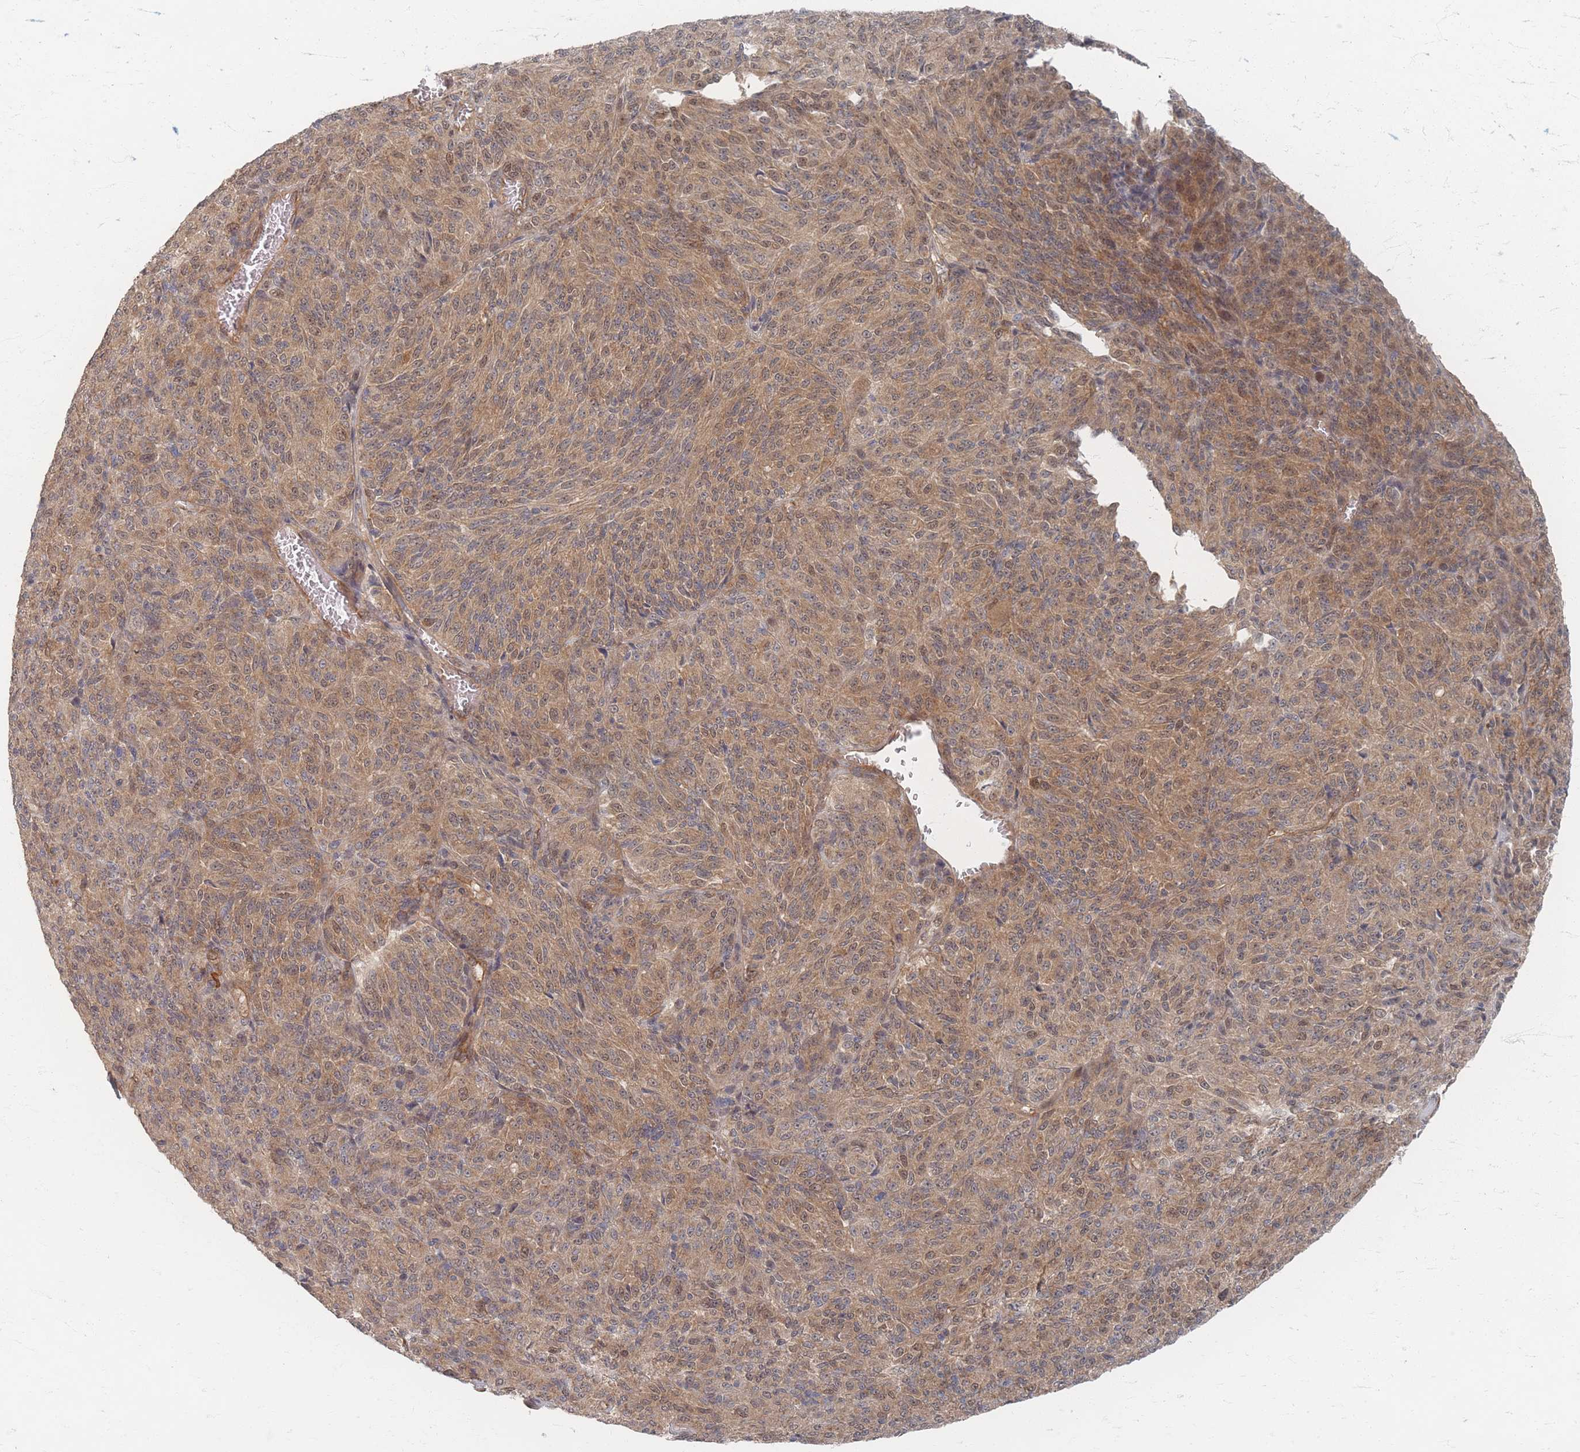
{"staining": {"intensity": "moderate", "quantity": "25%-75%", "location": "cytoplasmic/membranous,nuclear"}, "tissue": "melanoma", "cell_type": "Tumor cells", "image_type": "cancer", "snomed": [{"axis": "morphology", "description": "Malignant melanoma, Metastatic site"}, {"axis": "topography", "description": "Brain"}], "caption": "A brown stain shows moderate cytoplasmic/membranous and nuclear expression of a protein in malignant melanoma (metastatic site) tumor cells.", "gene": "PSMD9", "patient": {"sex": "female", "age": 56}}